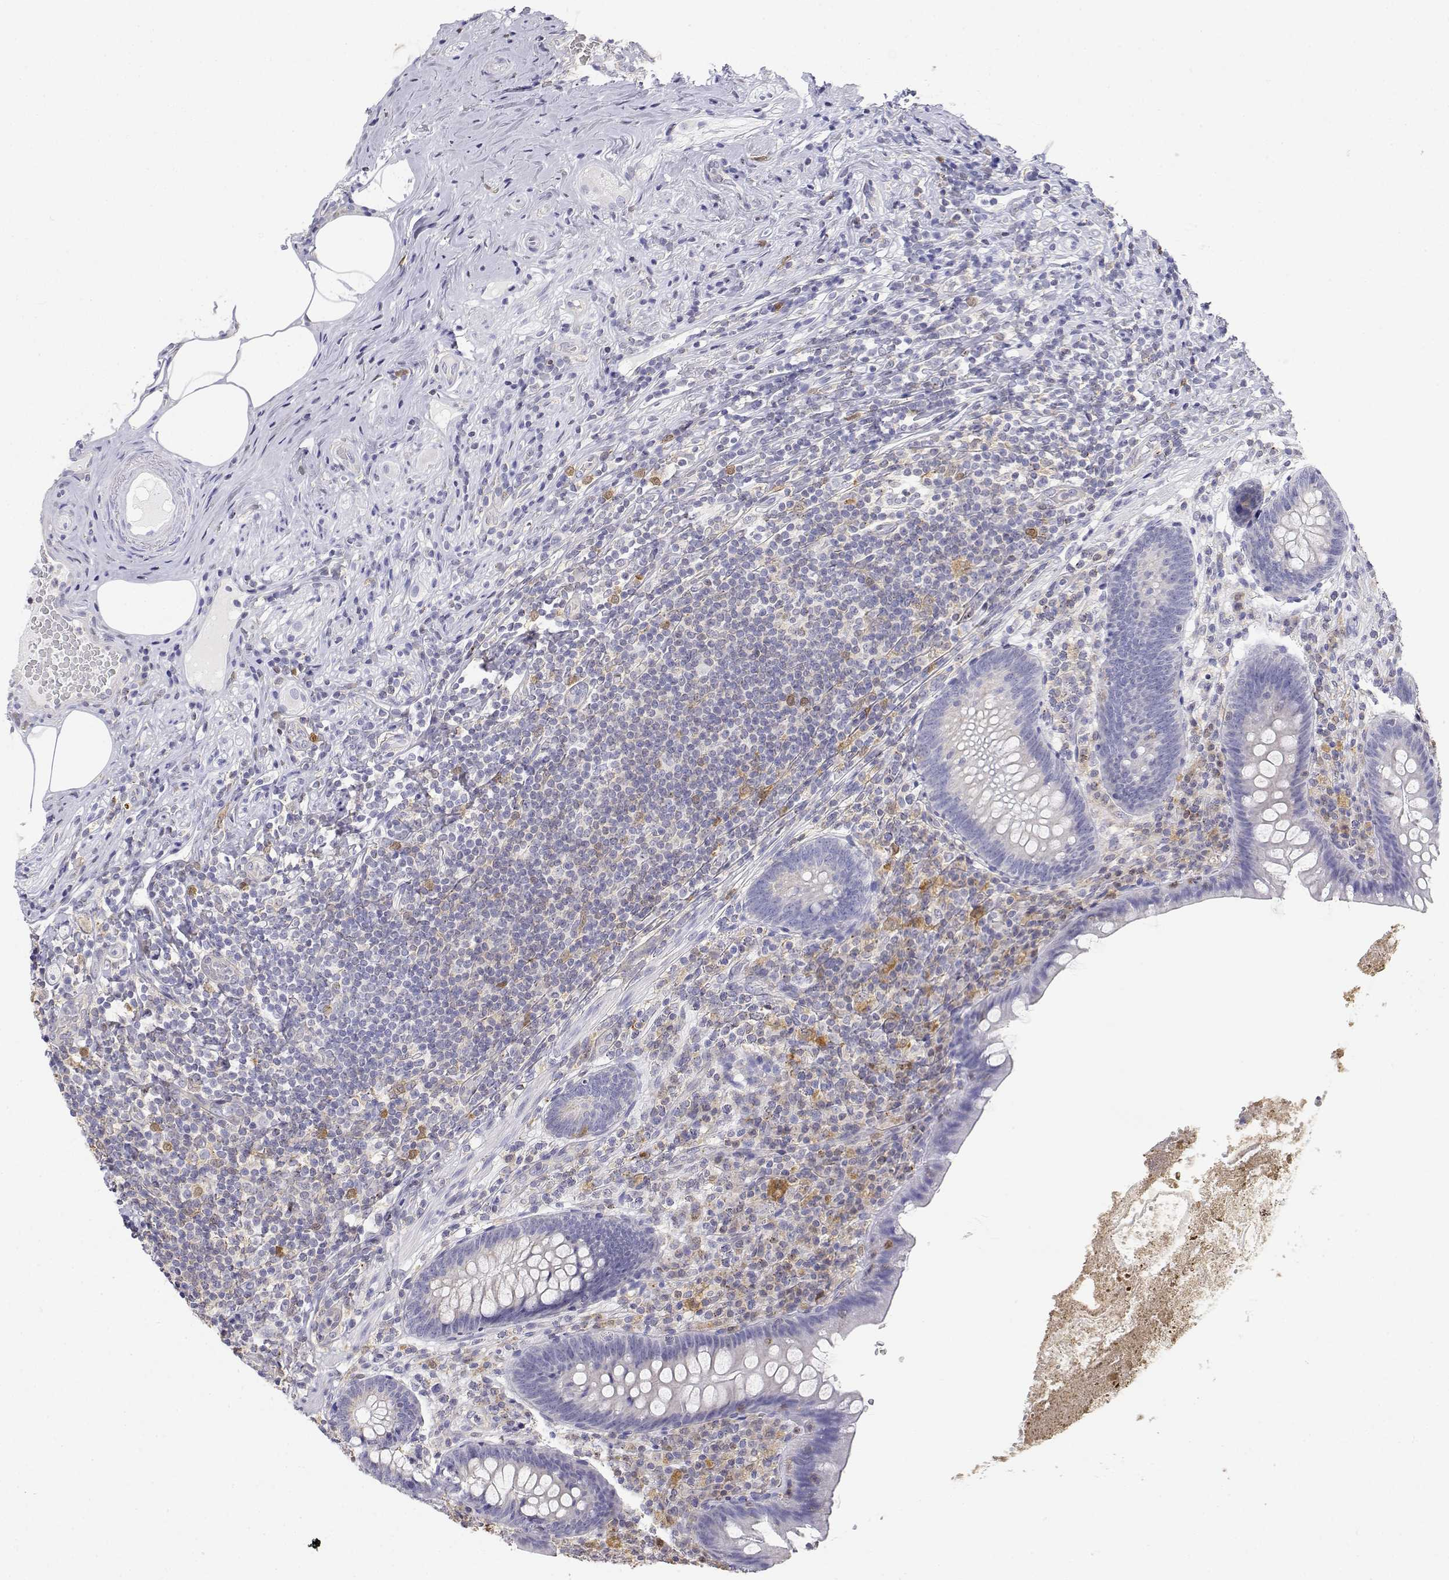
{"staining": {"intensity": "negative", "quantity": "none", "location": "none"}, "tissue": "appendix", "cell_type": "Glandular cells", "image_type": "normal", "snomed": [{"axis": "morphology", "description": "Normal tissue, NOS"}, {"axis": "topography", "description": "Appendix"}], "caption": "This is an immunohistochemistry (IHC) photomicrograph of normal human appendix. There is no staining in glandular cells.", "gene": "ADA", "patient": {"sex": "male", "age": 47}}